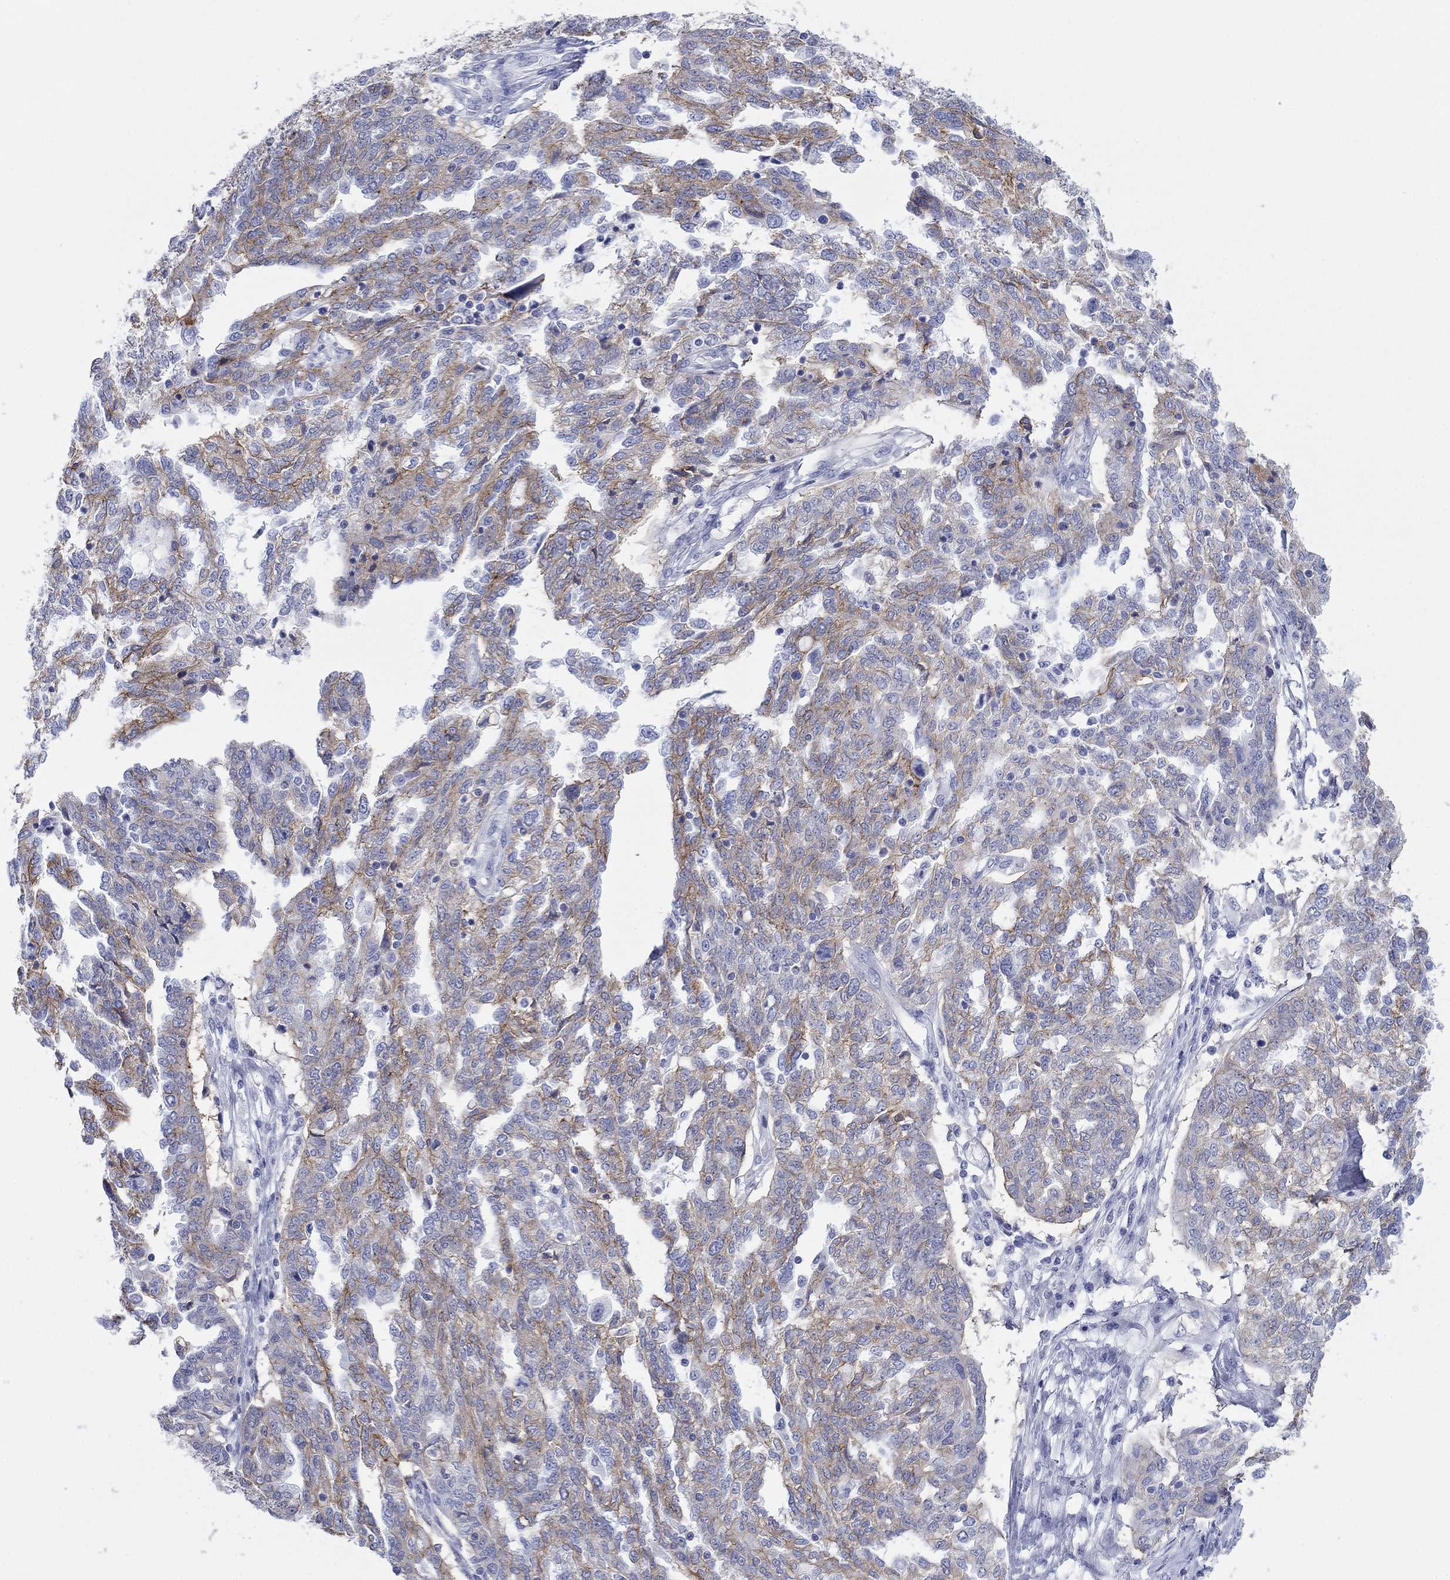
{"staining": {"intensity": "moderate", "quantity": "25%-75%", "location": "cytoplasmic/membranous"}, "tissue": "ovarian cancer", "cell_type": "Tumor cells", "image_type": "cancer", "snomed": [{"axis": "morphology", "description": "Cystadenocarcinoma, serous, NOS"}, {"axis": "topography", "description": "Ovary"}], "caption": "A brown stain shows moderate cytoplasmic/membranous staining of a protein in human ovarian cancer tumor cells.", "gene": "ATP1B1", "patient": {"sex": "female", "age": 67}}